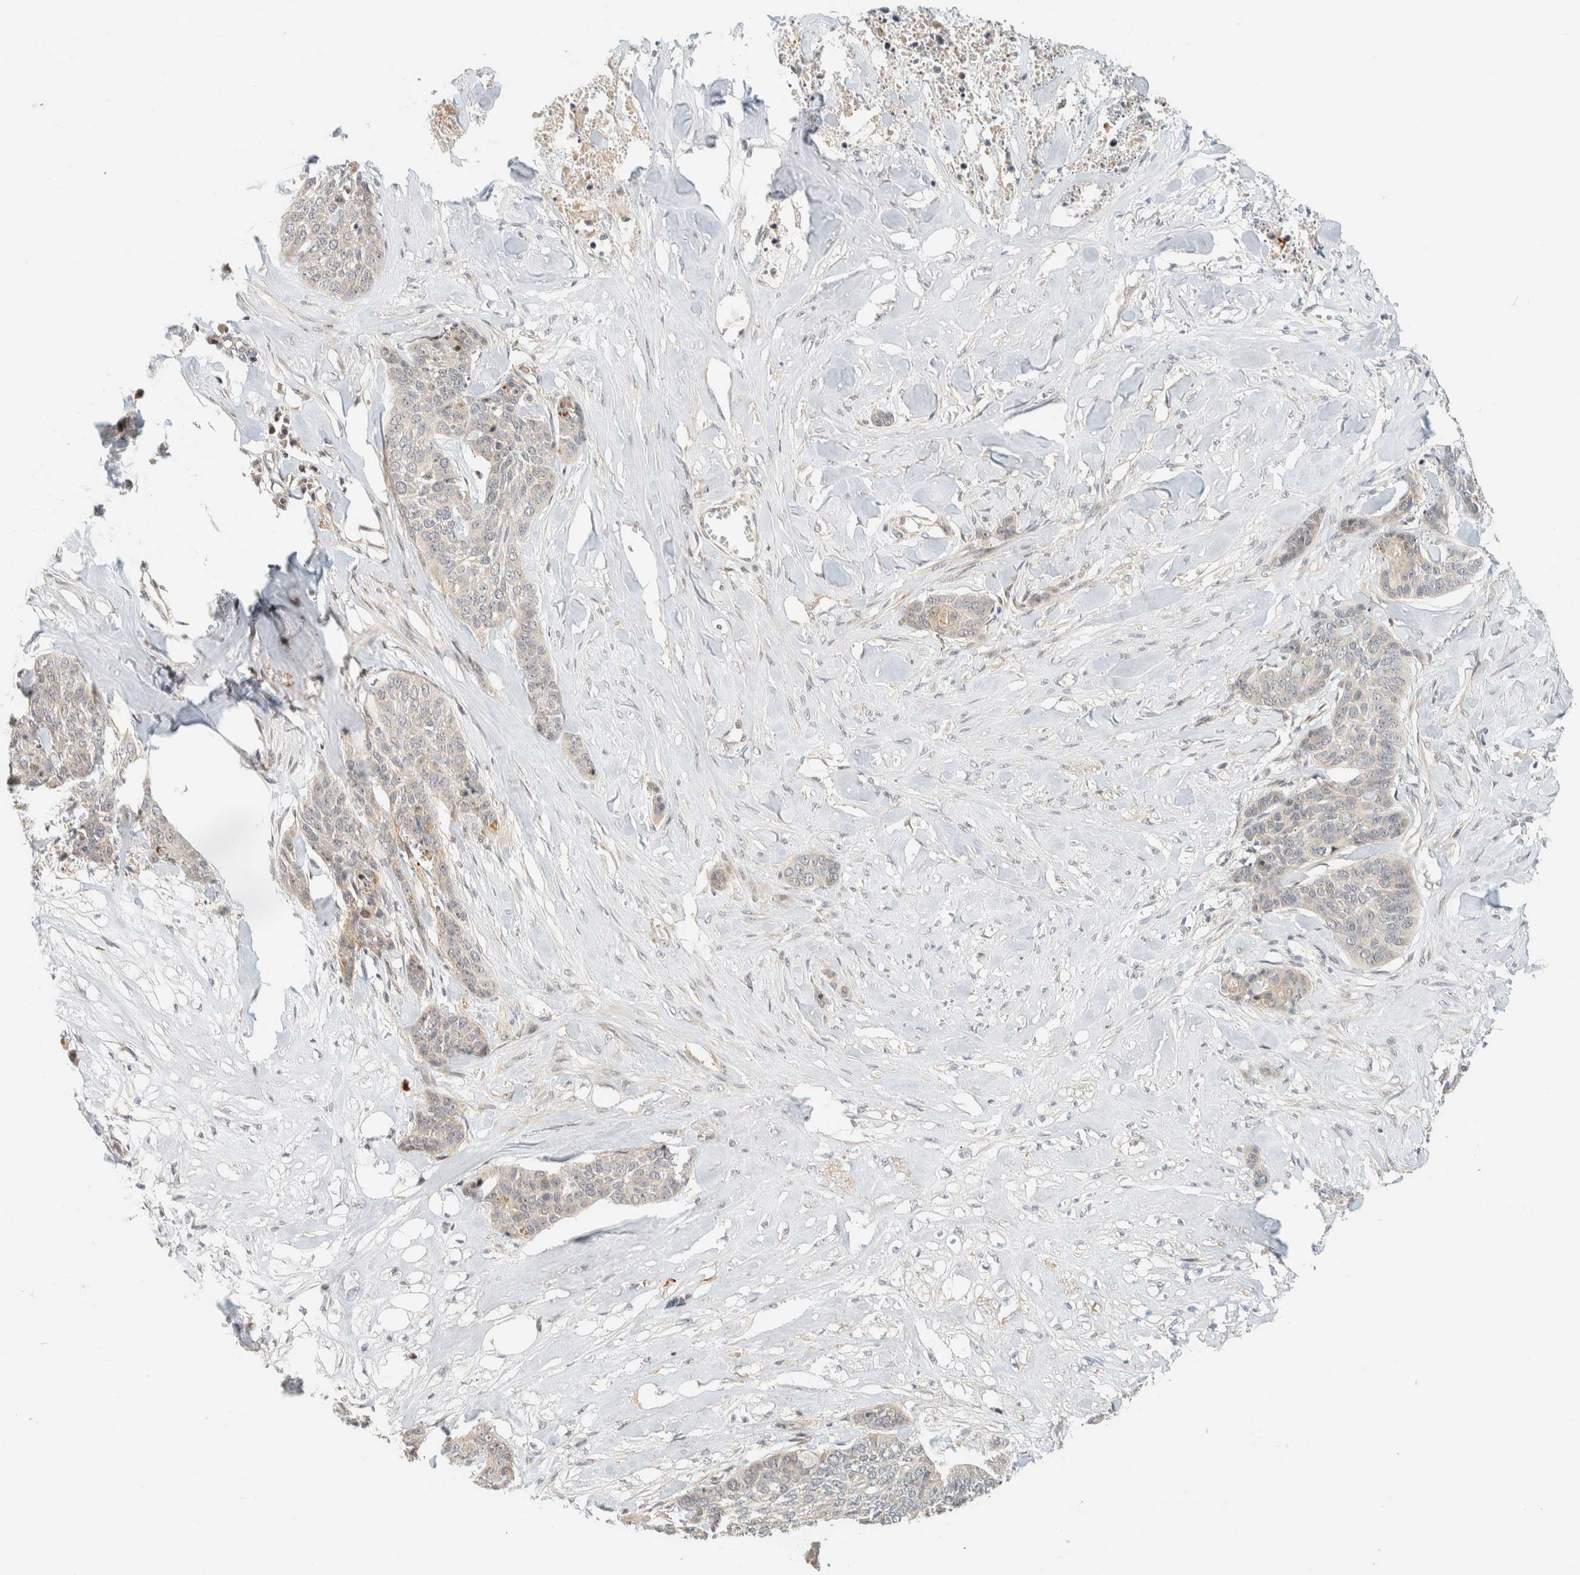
{"staining": {"intensity": "weak", "quantity": "25%-75%", "location": "cytoplasmic/membranous"}, "tissue": "skin cancer", "cell_type": "Tumor cells", "image_type": "cancer", "snomed": [{"axis": "morphology", "description": "Basal cell carcinoma"}, {"axis": "topography", "description": "Skin"}], "caption": "An image showing weak cytoplasmic/membranous positivity in about 25%-75% of tumor cells in skin basal cell carcinoma, as visualized by brown immunohistochemical staining.", "gene": "CCDC171", "patient": {"sex": "female", "age": 64}}